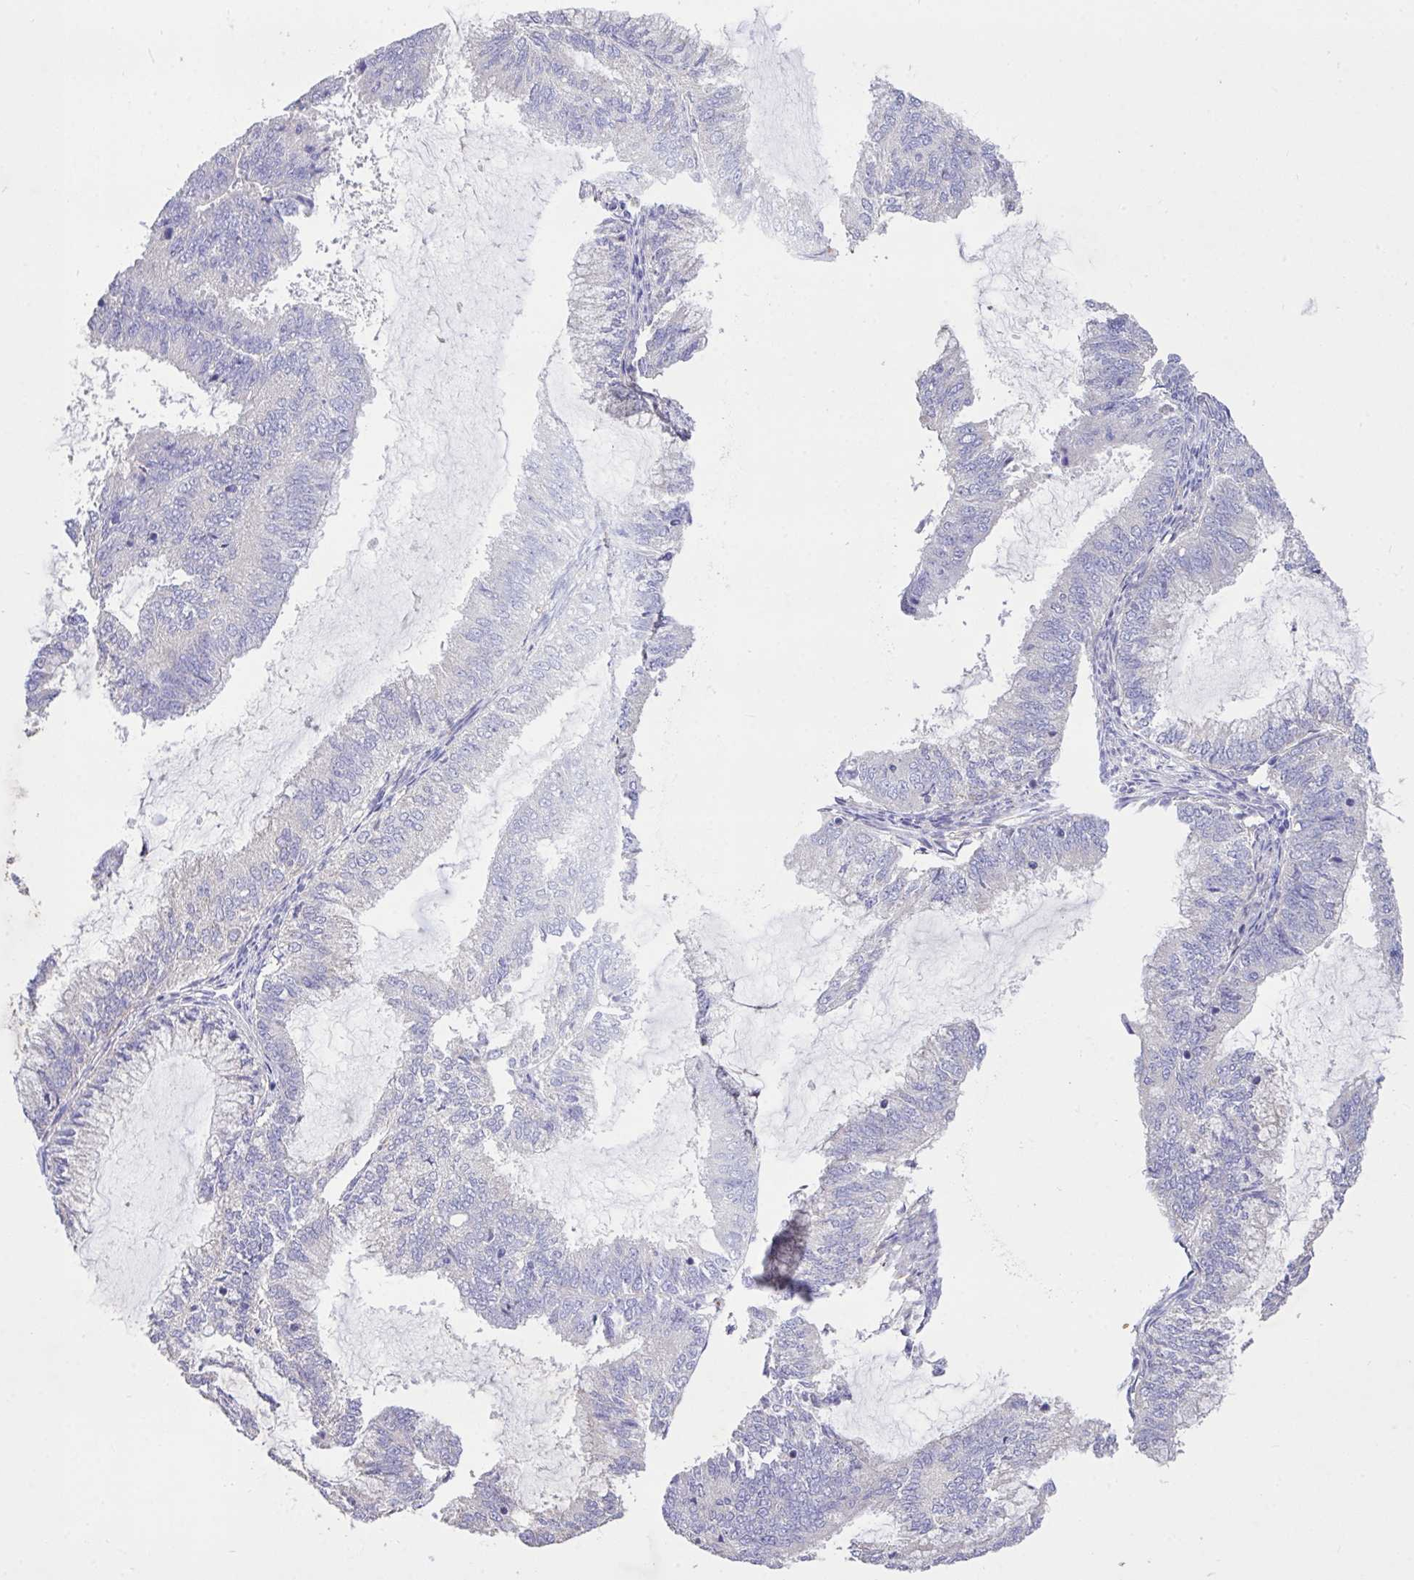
{"staining": {"intensity": "negative", "quantity": "none", "location": "none"}, "tissue": "endometrial cancer", "cell_type": "Tumor cells", "image_type": "cancer", "snomed": [{"axis": "morphology", "description": "Adenocarcinoma, NOS"}, {"axis": "topography", "description": "Endometrium"}], "caption": "This micrograph is of endometrial adenocarcinoma stained with immunohistochemistry to label a protein in brown with the nuclei are counter-stained blue. There is no staining in tumor cells. Brightfield microscopy of IHC stained with DAB (brown) and hematoxylin (blue), captured at high magnification.", "gene": "MPC2", "patient": {"sex": "female", "age": 51}}